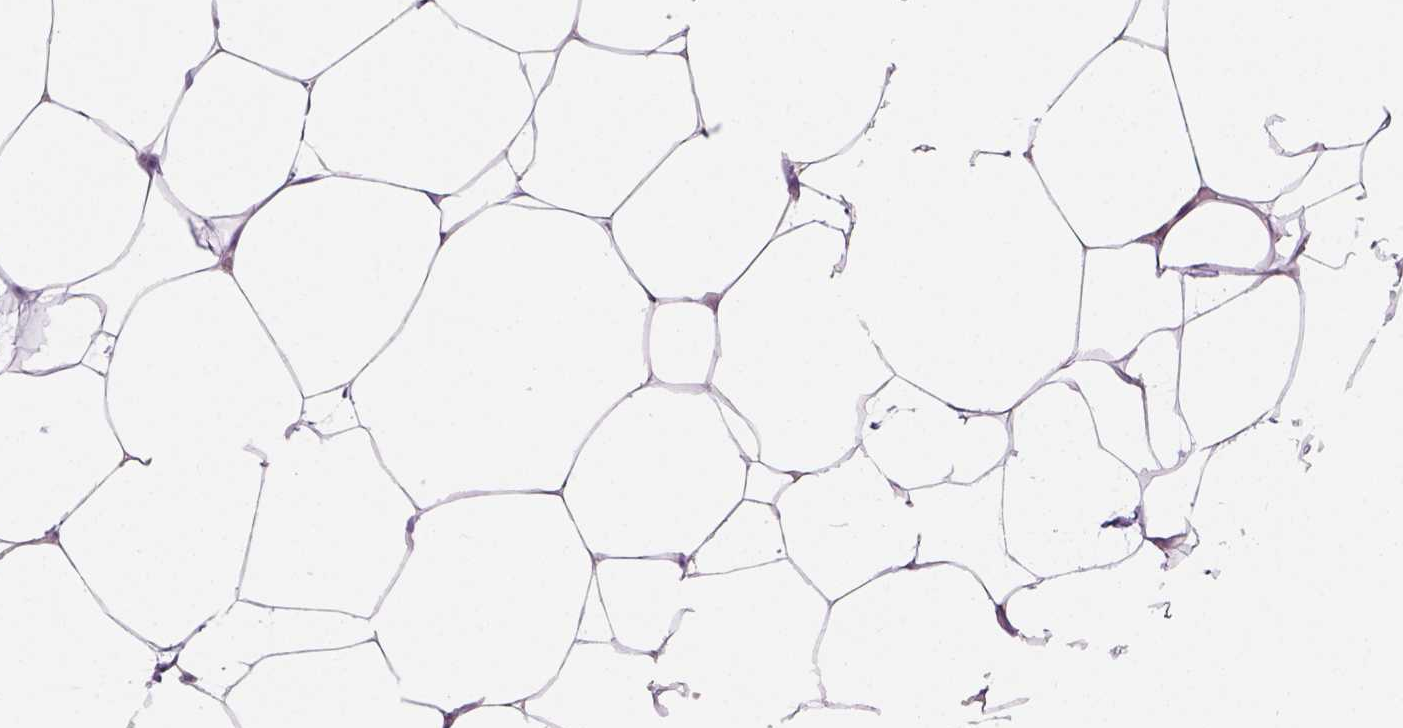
{"staining": {"intensity": "negative", "quantity": "none", "location": "none"}, "tissue": "breast", "cell_type": "Adipocytes", "image_type": "normal", "snomed": [{"axis": "morphology", "description": "Normal tissue, NOS"}, {"axis": "topography", "description": "Breast"}], "caption": "High magnification brightfield microscopy of unremarkable breast stained with DAB (brown) and counterstained with hematoxylin (blue): adipocytes show no significant staining.", "gene": "AWAT2", "patient": {"sex": "female", "age": 32}}